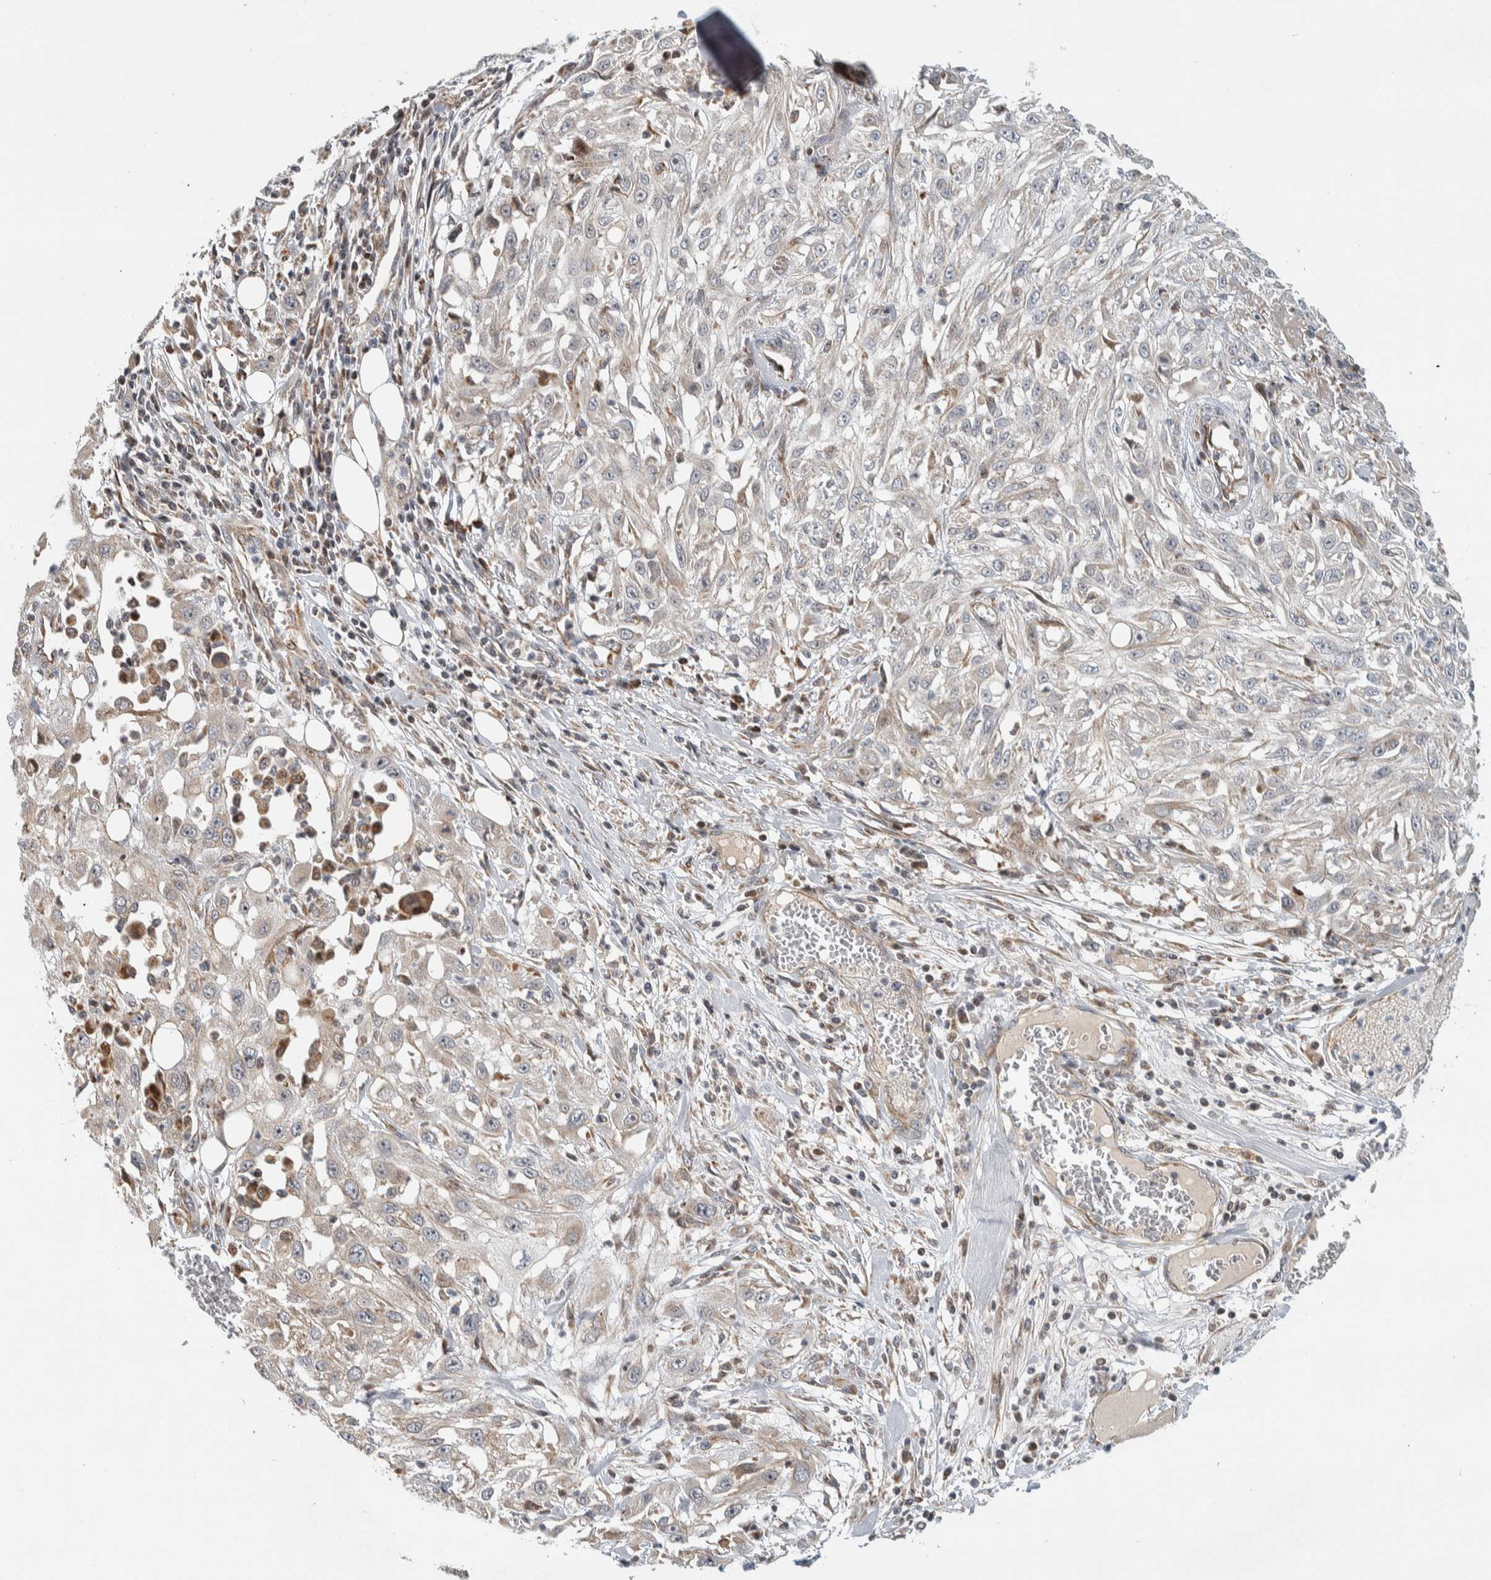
{"staining": {"intensity": "weak", "quantity": "<25%", "location": "cytoplasmic/membranous"}, "tissue": "skin cancer", "cell_type": "Tumor cells", "image_type": "cancer", "snomed": [{"axis": "morphology", "description": "Squamous cell carcinoma, NOS"}, {"axis": "topography", "description": "Skin"}], "caption": "Human skin cancer (squamous cell carcinoma) stained for a protein using immunohistochemistry (IHC) exhibits no expression in tumor cells.", "gene": "AFP", "patient": {"sex": "male", "age": 75}}